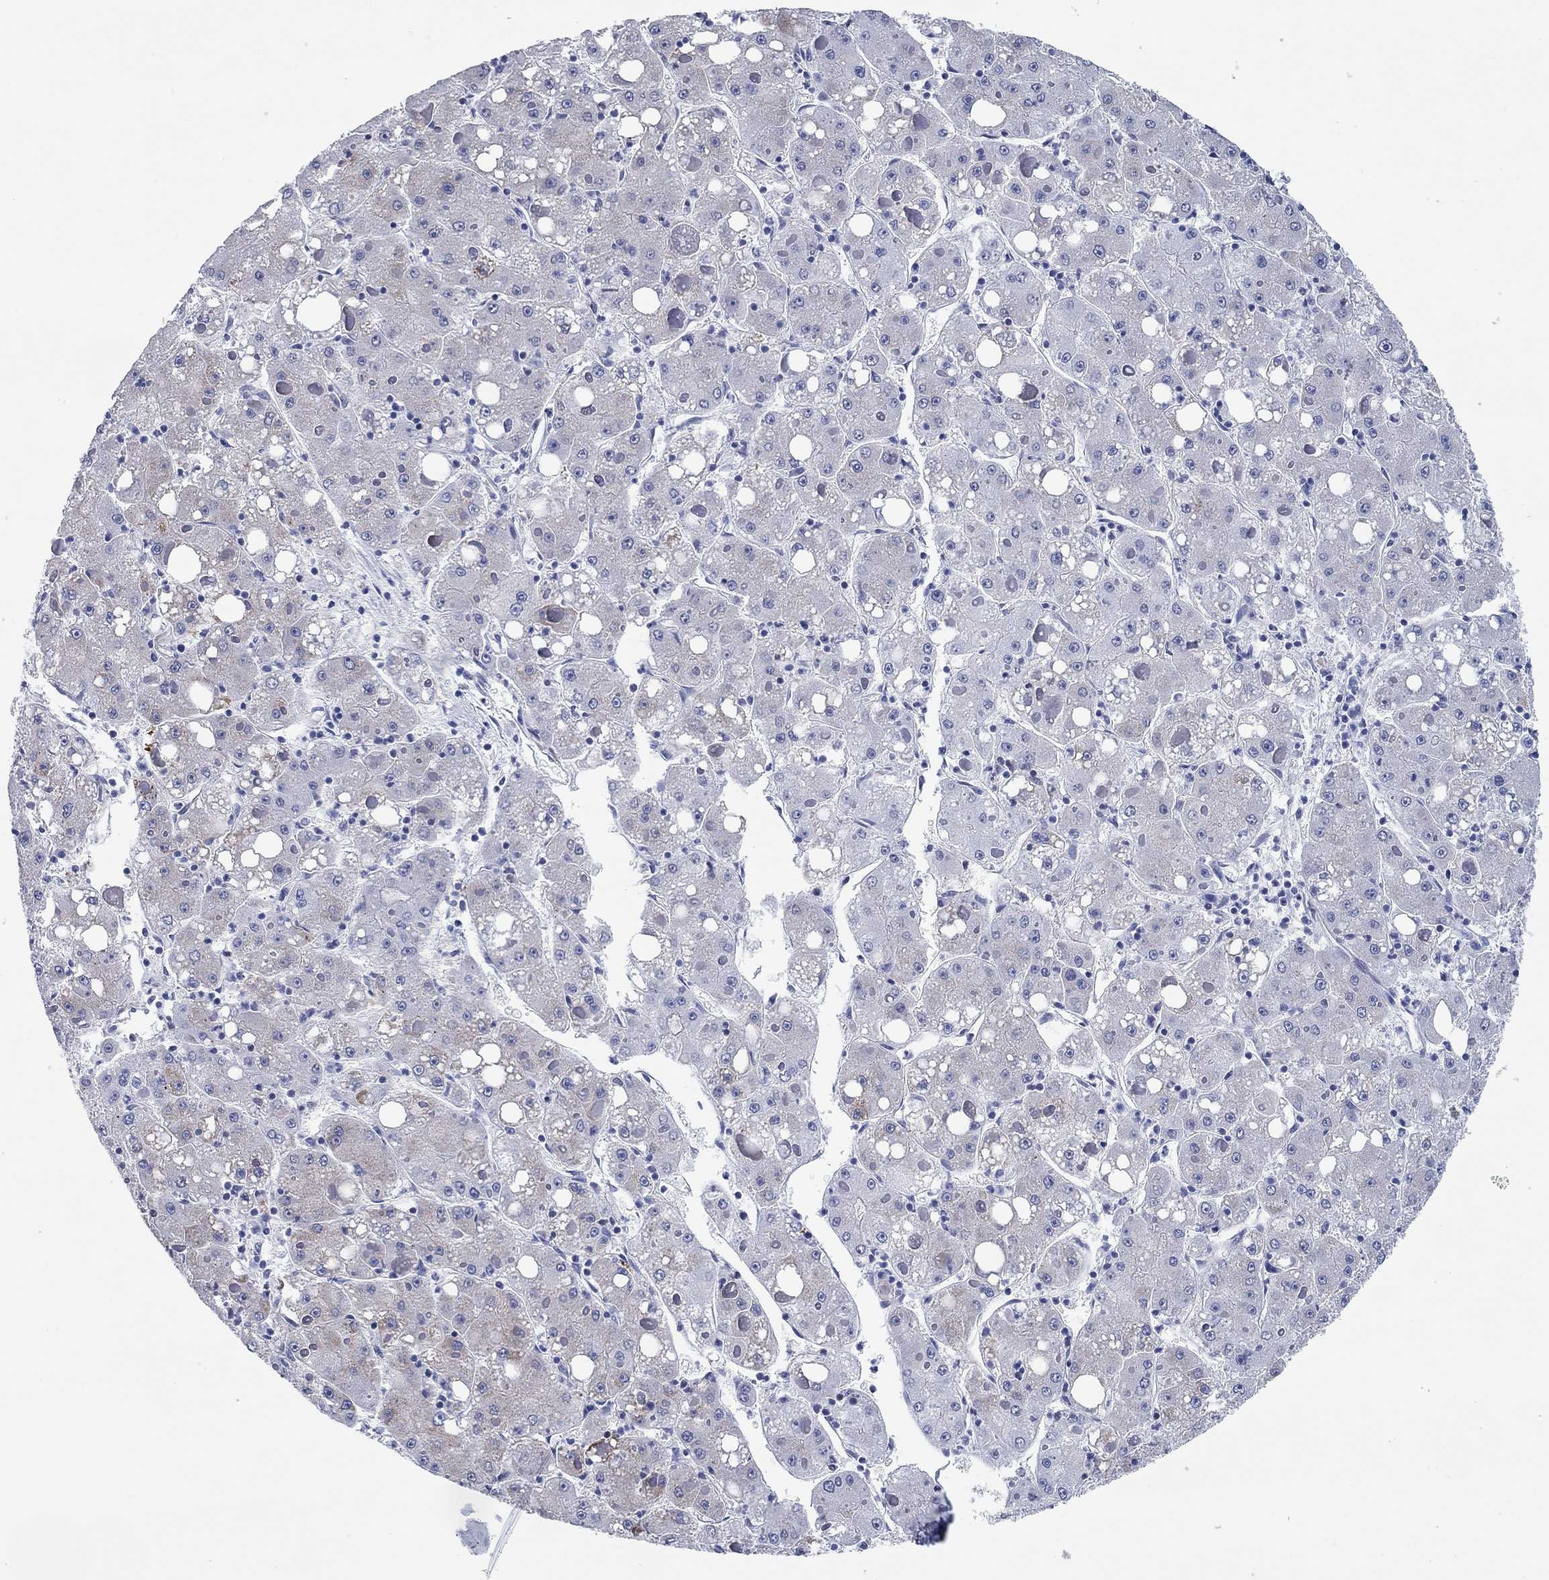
{"staining": {"intensity": "negative", "quantity": "none", "location": "none"}, "tissue": "liver cancer", "cell_type": "Tumor cells", "image_type": "cancer", "snomed": [{"axis": "morphology", "description": "Carcinoma, Hepatocellular, NOS"}, {"axis": "topography", "description": "Liver"}], "caption": "This photomicrograph is of hepatocellular carcinoma (liver) stained with immunohistochemistry (IHC) to label a protein in brown with the nuclei are counter-stained blue. There is no positivity in tumor cells. (DAB (3,3'-diaminobenzidine) immunohistochemistry, high magnification).", "gene": "CHI3L2", "patient": {"sex": "male", "age": 73}}